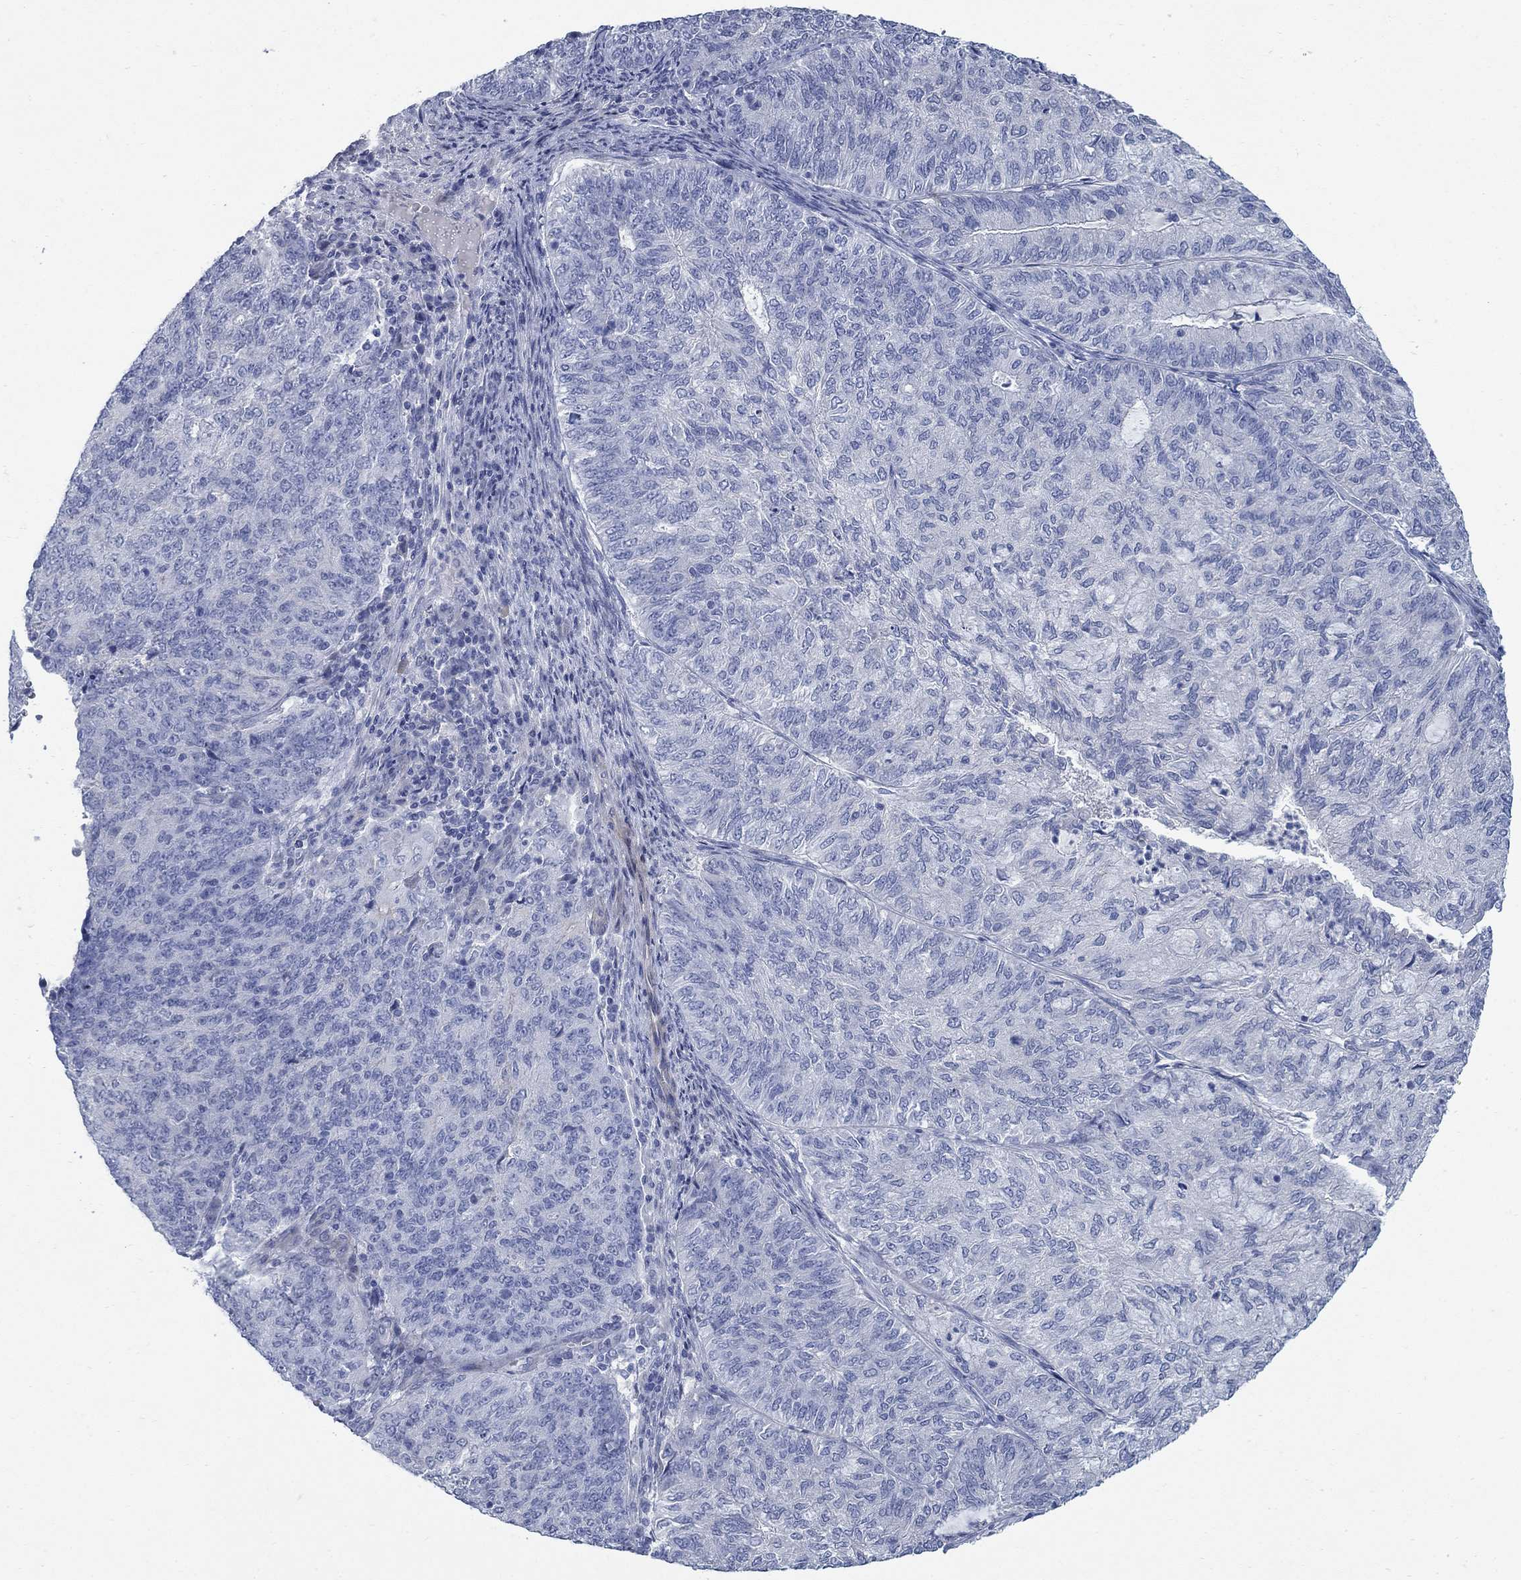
{"staining": {"intensity": "negative", "quantity": "none", "location": "none"}, "tissue": "endometrial cancer", "cell_type": "Tumor cells", "image_type": "cancer", "snomed": [{"axis": "morphology", "description": "Adenocarcinoma, NOS"}, {"axis": "topography", "description": "Endometrium"}], "caption": "There is no significant staining in tumor cells of adenocarcinoma (endometrial).", "gene": "DNER", "patient": {"sex": "female", "age": 82}}